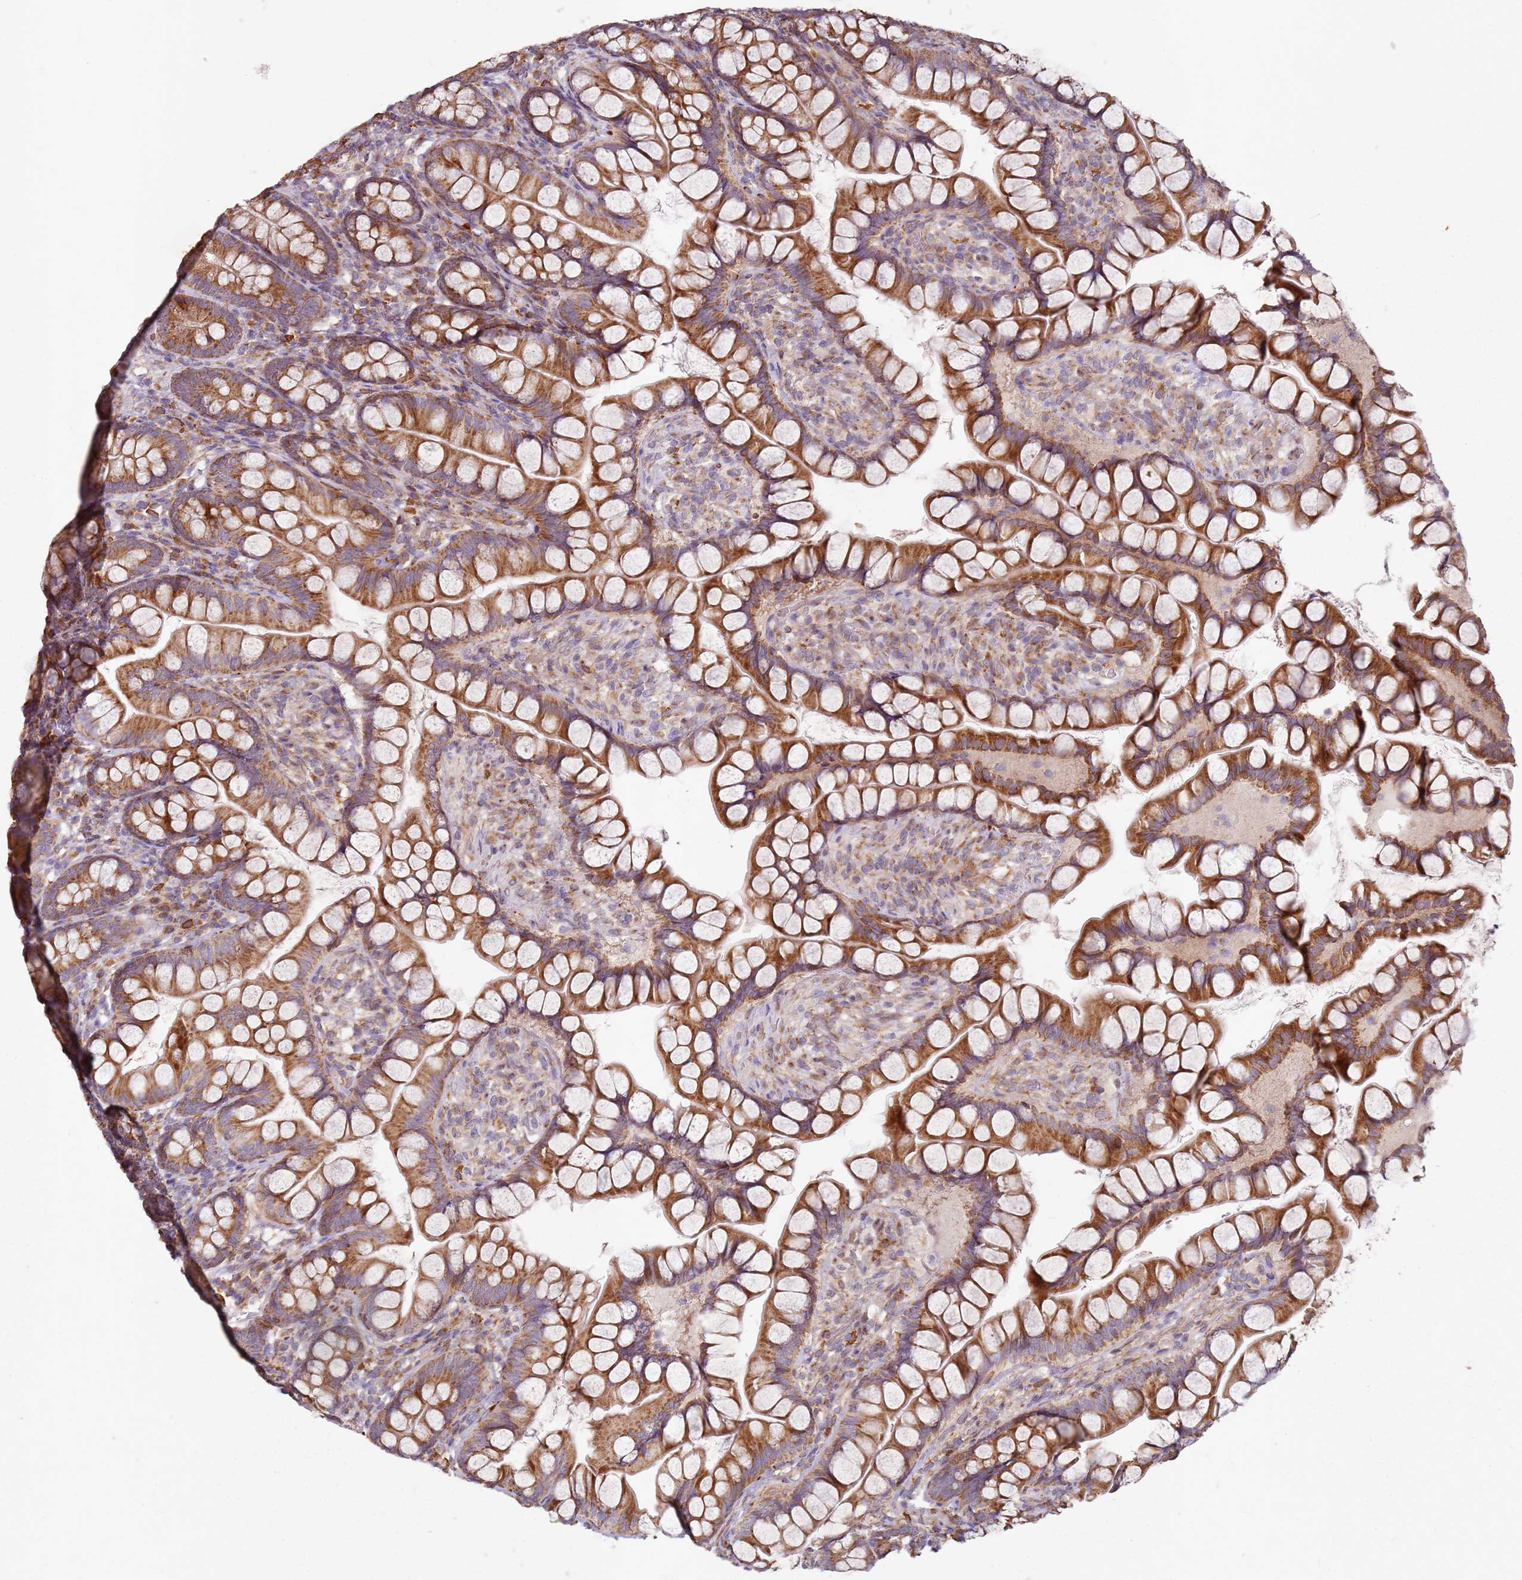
{"staining": {"intensity": "strong", "quantity": ">75%", "location": "cytoplasmic/membranous"}, "tissue": "small intestine", "cell_type": "Glandular cells", "image_type": "normal", "snomed": [{"axis": "morphology", "description": "Normal tissue, NOS"}, {"axis": "topography", "description": "Small intestine"}], "caption": "Immunohistochemical staining of benign small intestine displays strong cytoplasmic/membranous protein expression in approximately >75% of glandular cells.", "gene": "ARFRP1", "patient": {"sex": "male", "age": 70}}